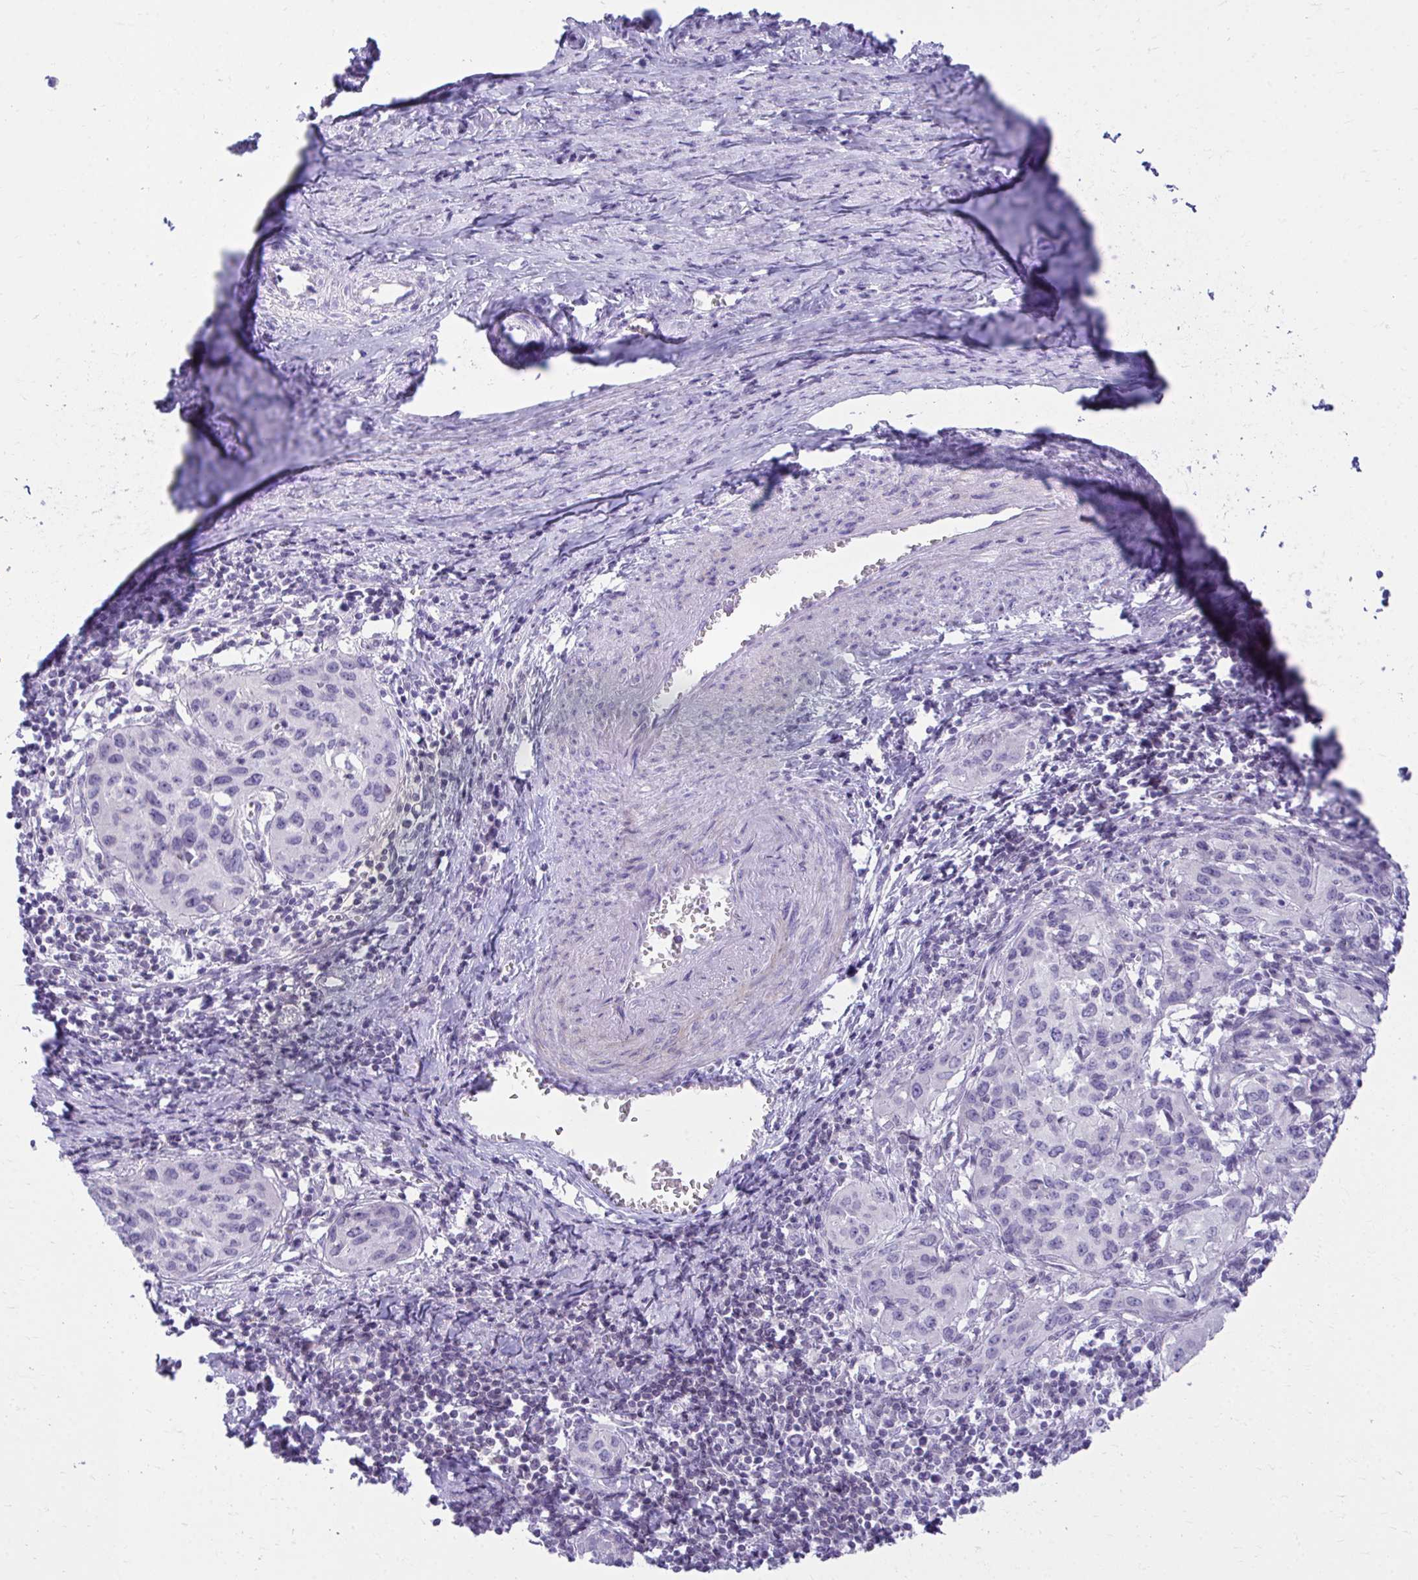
{"staining": {"intensity": "negative", "quantity": "none", "location": "none"}, "tissue": "cervical cancer", "cell_type": "Tumor cells", "image_type": "cancer", "snomed": [{"axis": "morphology", "description": "Squamous cell carcinoma, NOS"}, {"axis": "topography", "description": "Cervix"}], "caption": "An image of human cervical cancer is negative for staining in tumor cells.", "gene": "OR7A5", "patient": {"sex": "female", "age": 51}}